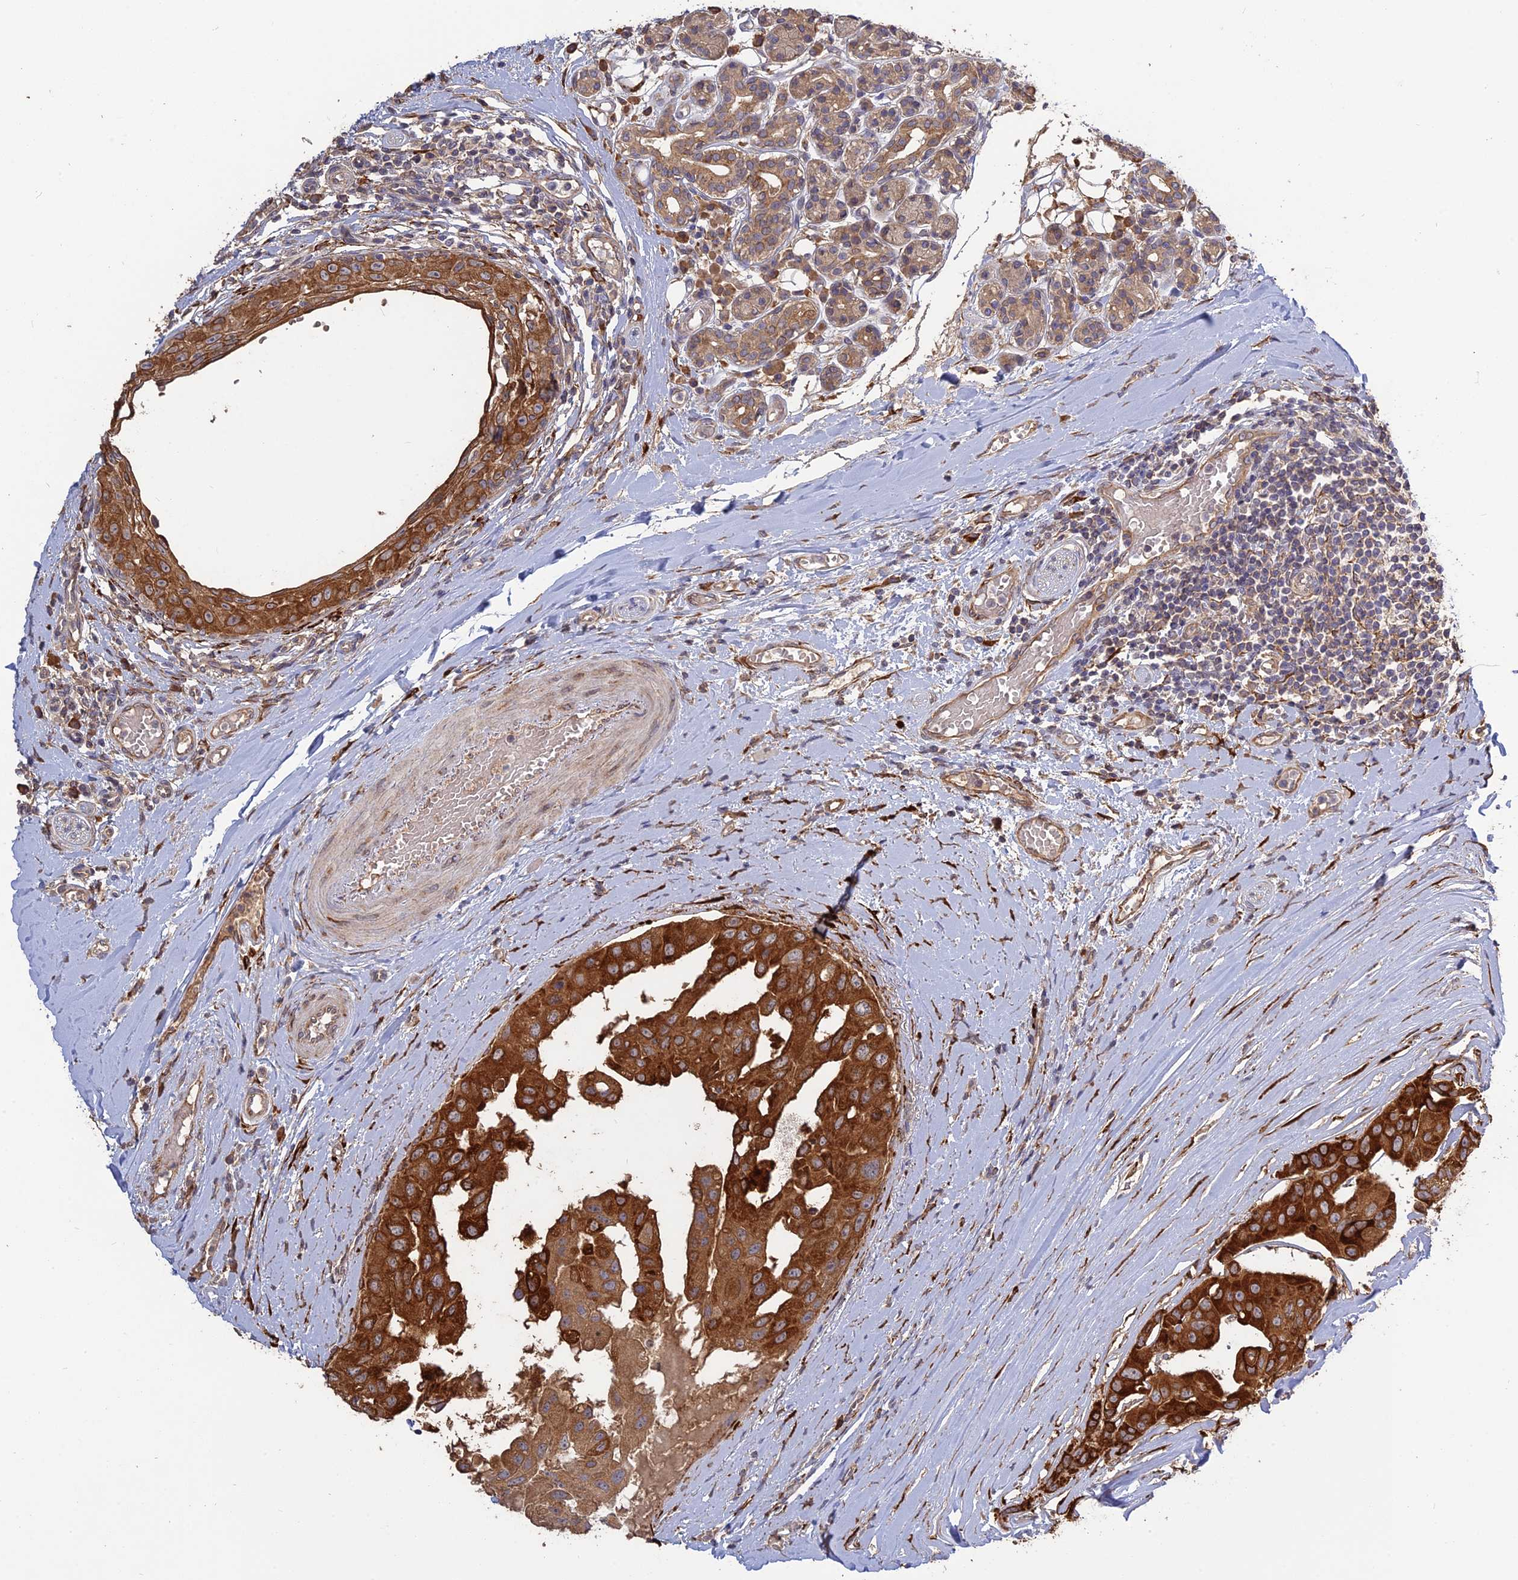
{"staining": {"intensity": "strong", "quantity": ">75%", "location": "cytoplasmic/membranous"}, "tissue": "head and neck cancer", "cell_type": "Tumor cells", "image_type": "cancer", "snomed": [{"axis": "morphology", "description": "Adenocarcinoma, NOS"}, {"axis": "morphology", "description": "Adenocarcinoma, metastatic, NOS"}, {"axis": "topography", "description": "Head-Neck"}], "caption": "Head and neck metastatic adenocarcinoma stained for a protein (brown) displays strong cytoplasmic/membranous positive staining in approximately >75% of tumor cells.", "gene": "PPIC", "patient": {"sex": "male", "age": 75}}